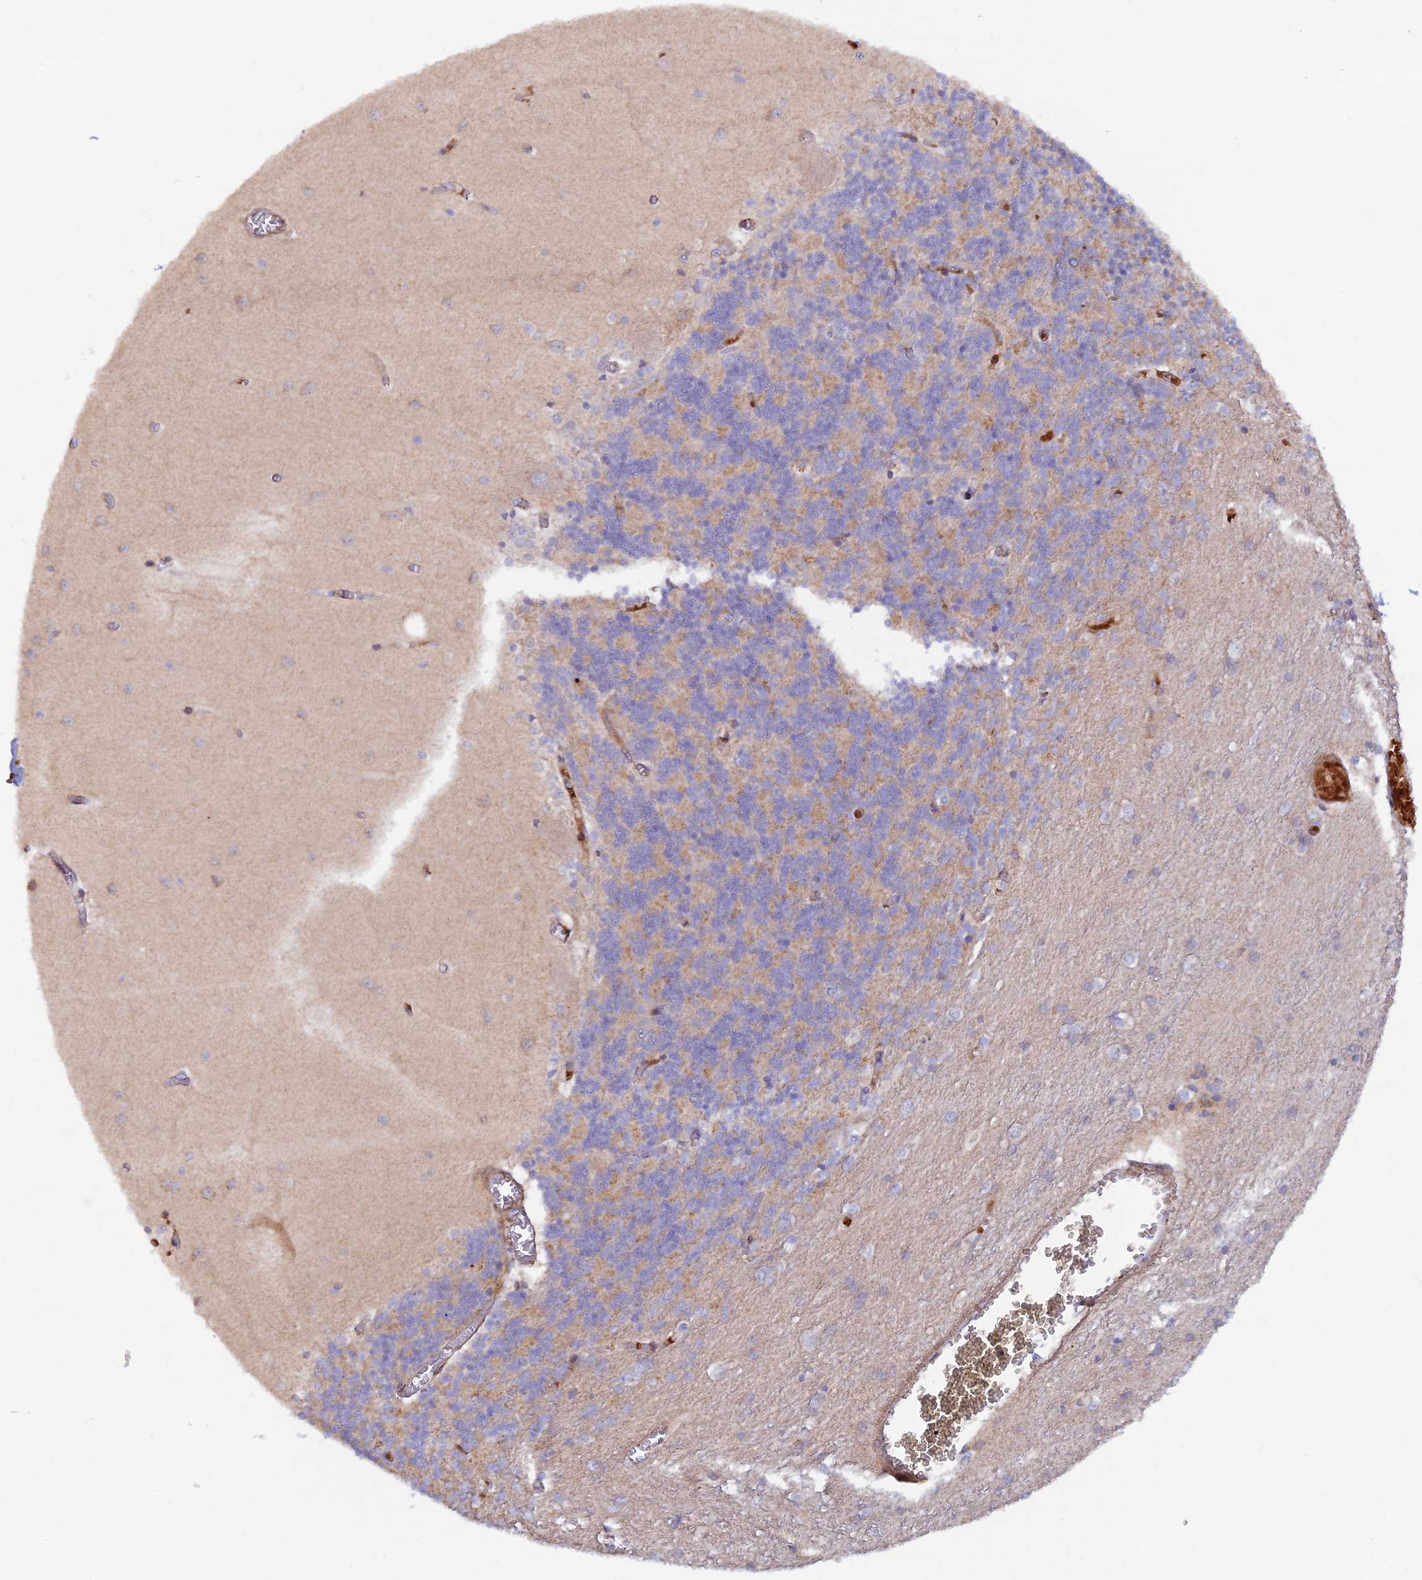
{"staining": {"intensity": "weak", "quantity": "<25%", "location": "cytoplasmic/membranous"}, "tissue": "cerebellum", "cell_type": "Cells in granular layer", "image_type": "normal", "snomed": [{"axis": "morphology", "description": "Normal tissue, NOS"}, {"axis": "topography", "description": "Cerebellum"}], "caption": "DAB immunohistochemical staining of normal human cerebellum demonstrates no significant positivity in cells in granular layer. Nuclei are stained in blue.", "gene": "GMCL1", "patient": {"sex": "male", "age": 37}}